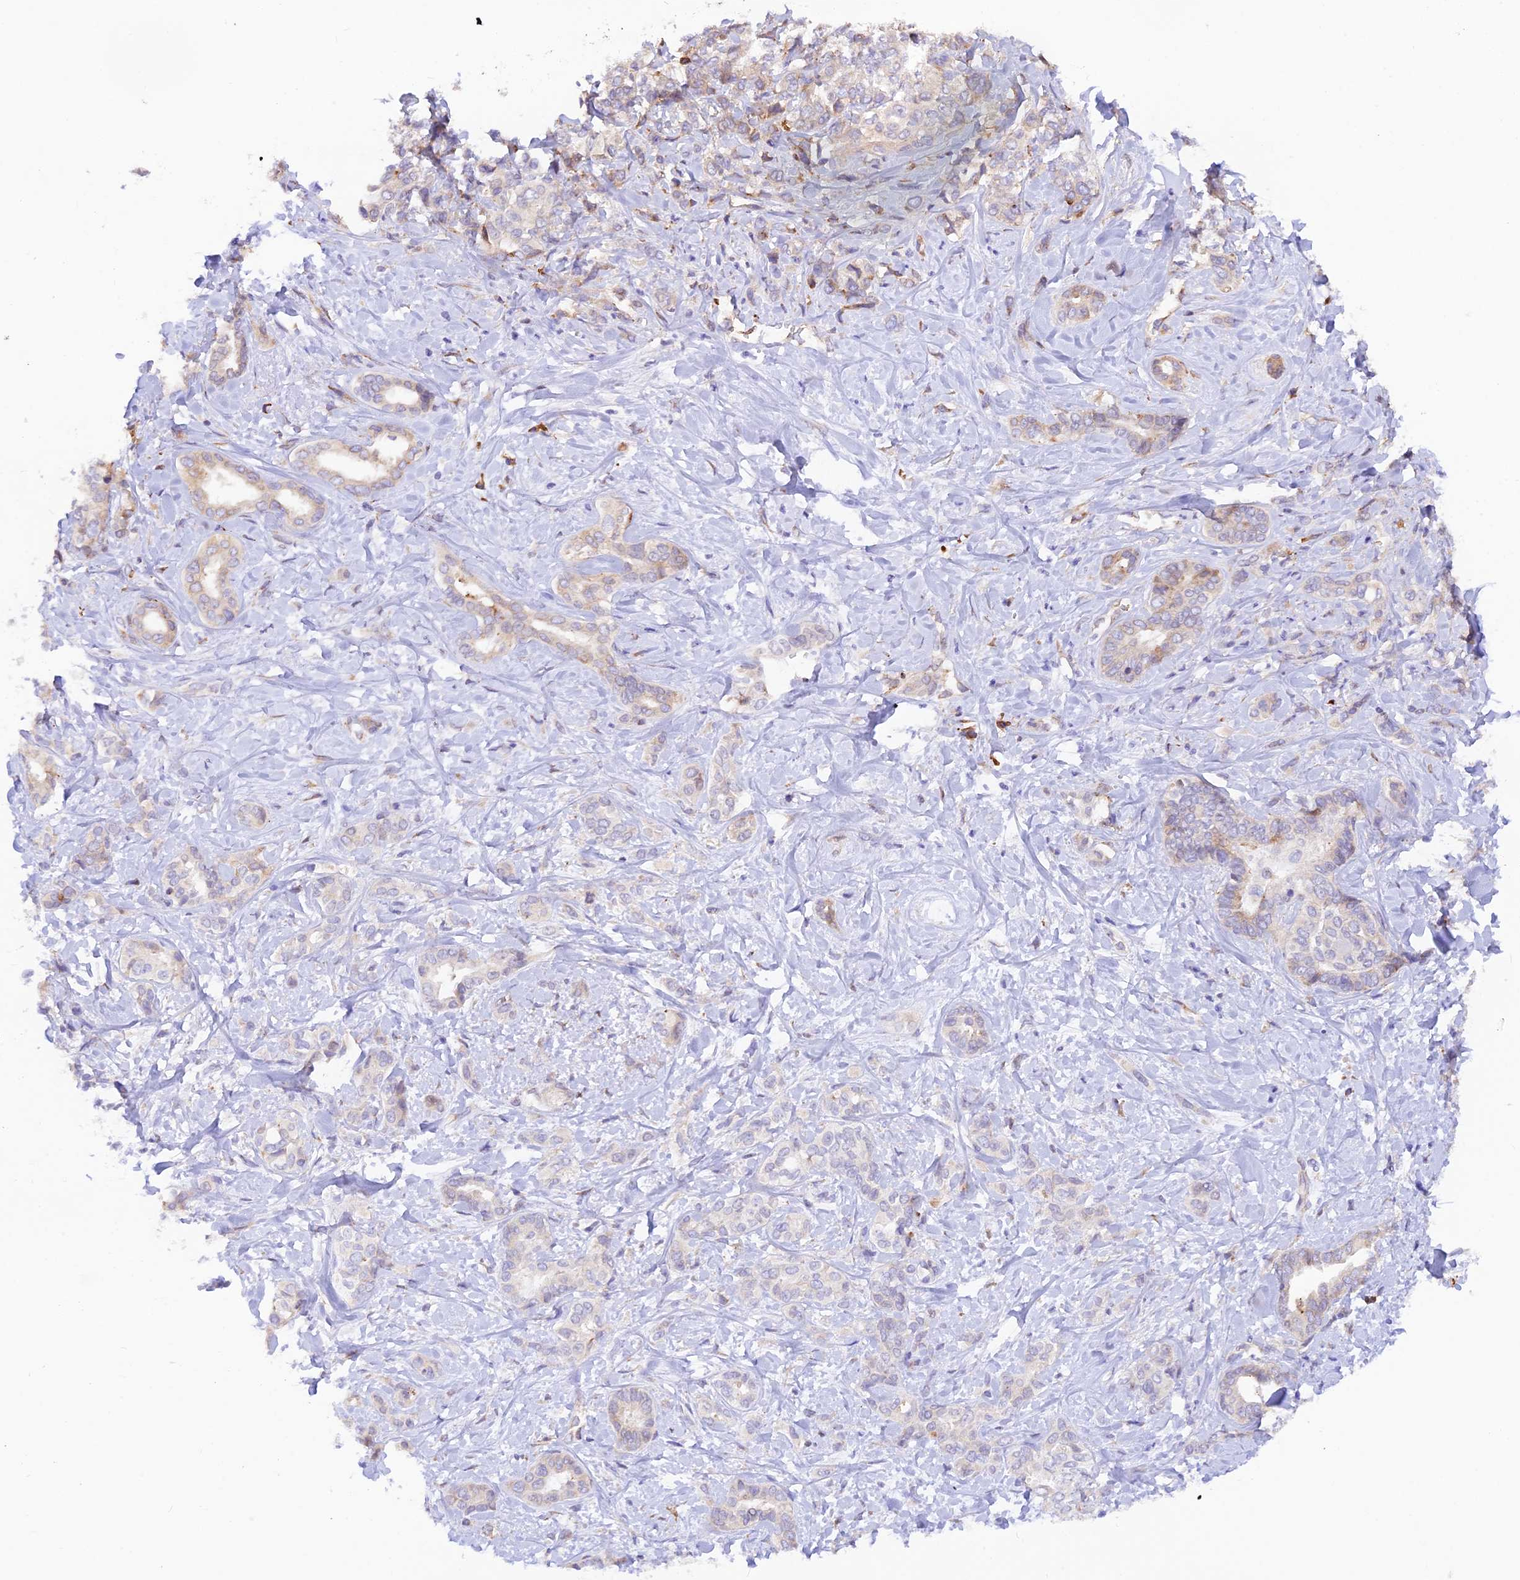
{"staining": {"intensity": "weak", "quantity": "<25%", "location": "cytoplasmic/membranous"}, "tissue": "liver cancer", "cell_type": "Tumor cells", "image_type": "cancer", "snomed": [{"axis": "morphology", "description": "Cholangiocarcinoma"}, {"axis": "topography", "description": "Liver"}], "caption": "Immunohistochemical staining of human cholangiocarcinoma (liver) reveals no significant staining in tumor cells.", "gene": "RPL5", "patient": {"sex": "female", "age": 77}}